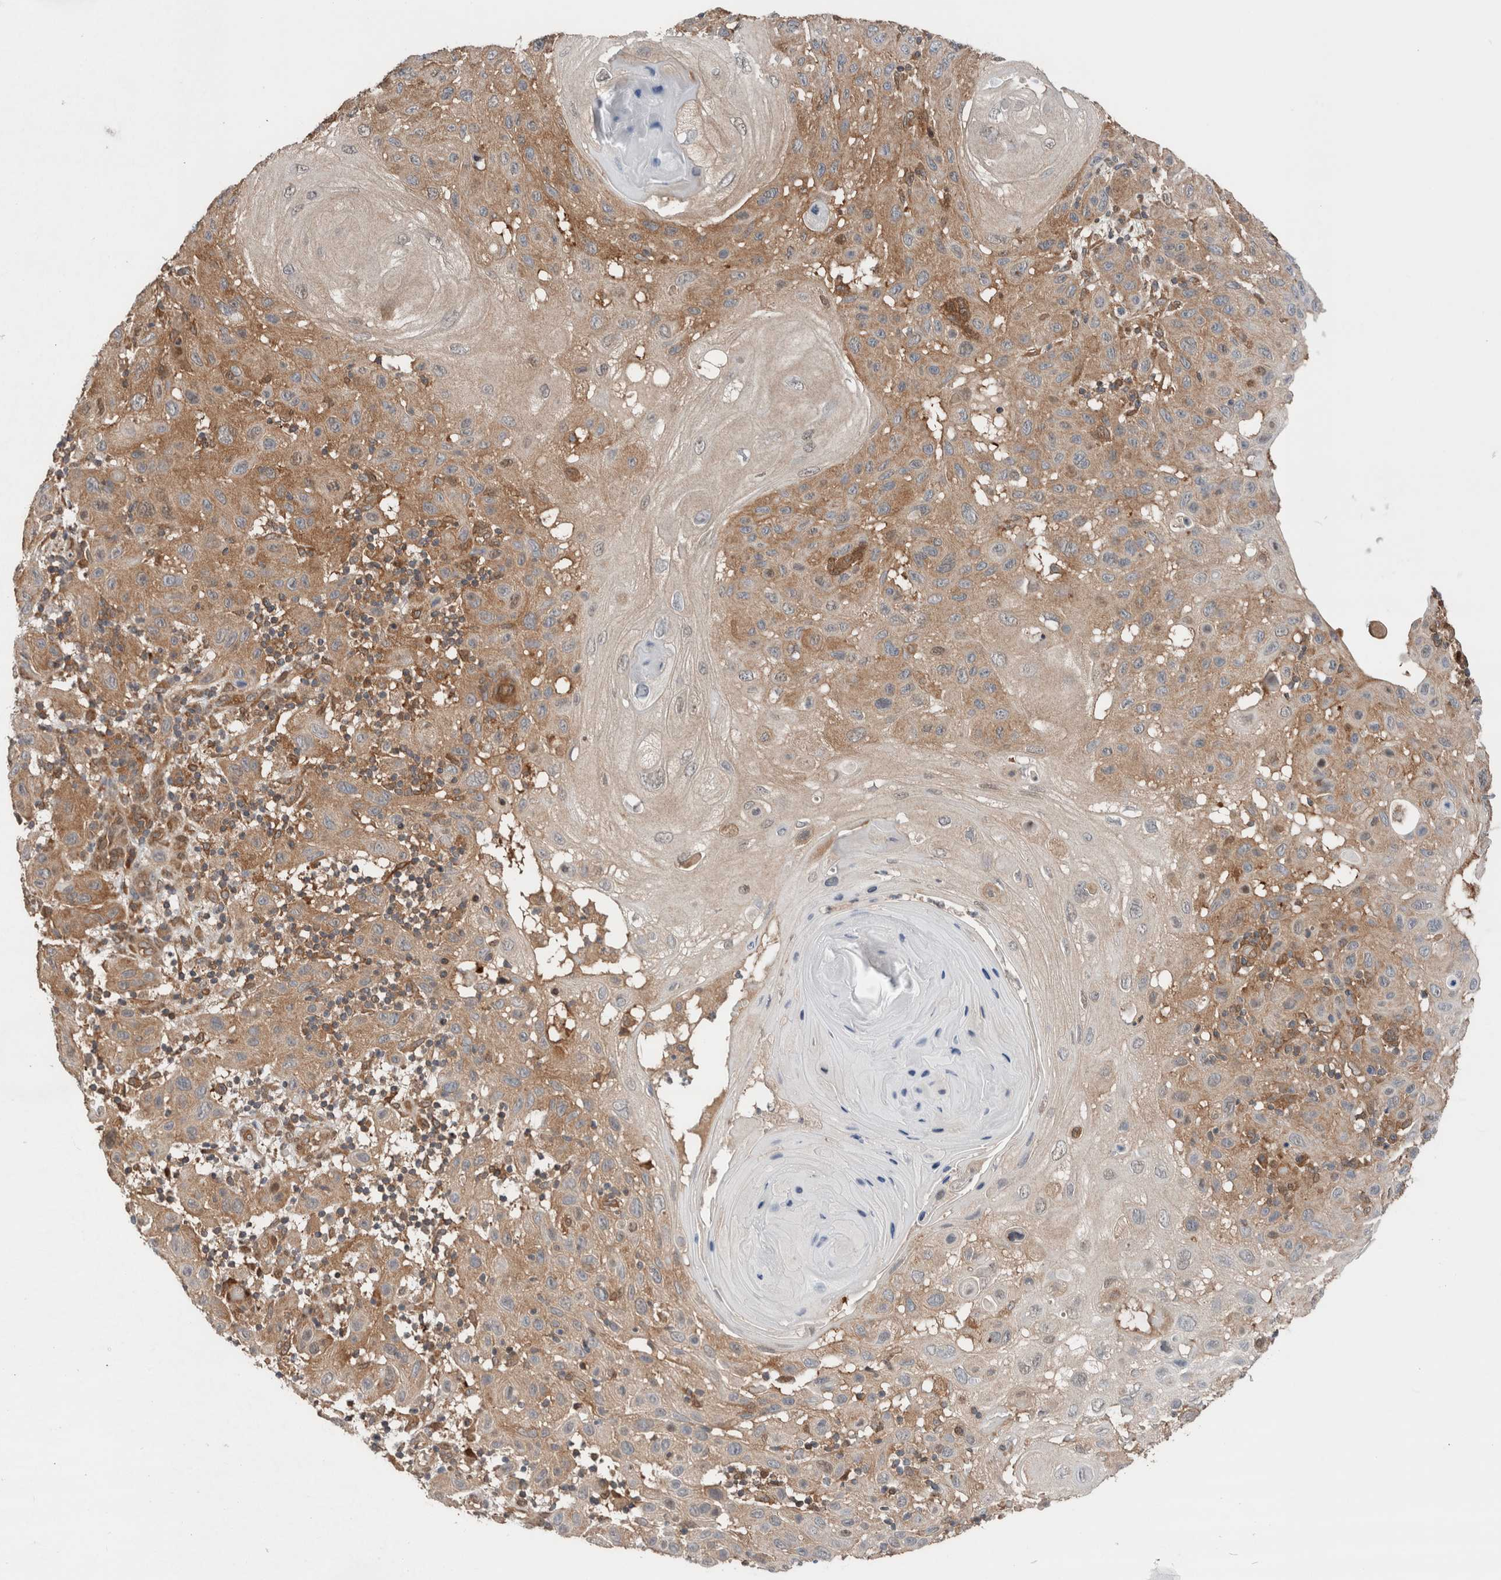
{"staining": {"intensity": "moderate", "quantity": ">75%", "location": "cytoplasmic/membranous"}, "tissue": "skin cancer", "cell_type": "Tumor cells", "image_type": "cancer", "snomed": [{"axis": "morphology", "description": "Normal tissue, NOS"}, {"axis": "morphology", "description": "Squamous cell carcinoma, NOS"}, {"axis": "topography", "description": "Skin"}], "caption": "Squamous cell carcinoma (skin) stained with DAB (3,3'-diaminobenzidine) immunohistochemistry exhibits medium levels of moderate cytoplasmic/membranous staining in approximately >75% of tumor cells.", "gene": "XPNPEP1", "patient": {"sex": "female", "age": 96}}